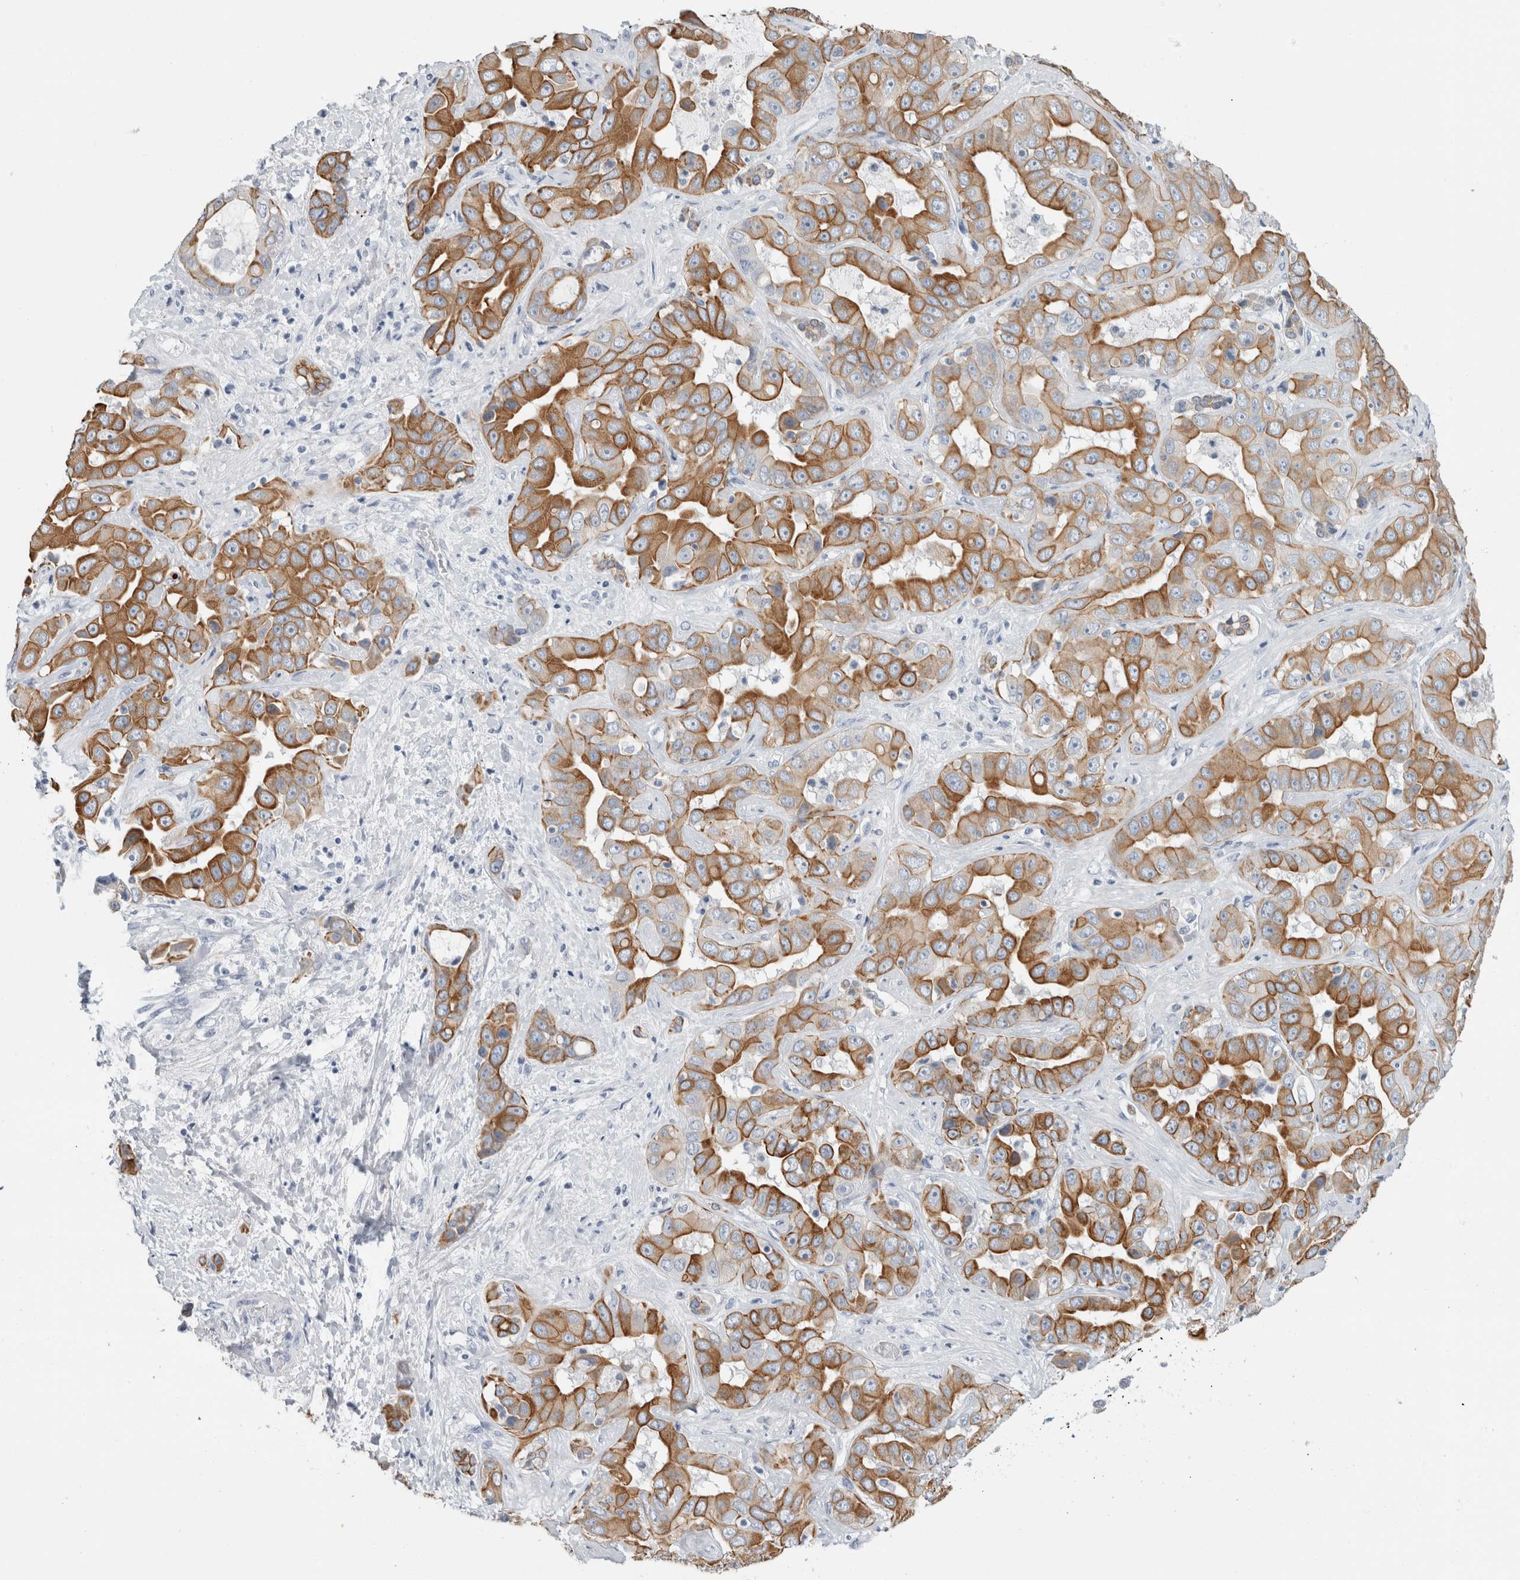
{"staining": {"intensity": "strong", "quantity": ">75%", "location": "cytoplasmic/membranous"}, "tissue": "liver cancer", "cell_type": "Tumor cells", "image_type": "cancer", "snomed": [{"axis": "morphology", "description": "Cholangiocarcinoma"}, {"axis": "topography", "description": "Liver"}], "caption": "Protein expression by immunohistochemistry (IHC) shows strong cytoplasmic/membranous positivity in about >75% of tumor cells in liver cholangiocarcinoma. (DAB IHC, brown staining for protein, blue staining for nuclei).", "gene": "RPH3AL", "patient": {"sex": "female", "age": 52}}